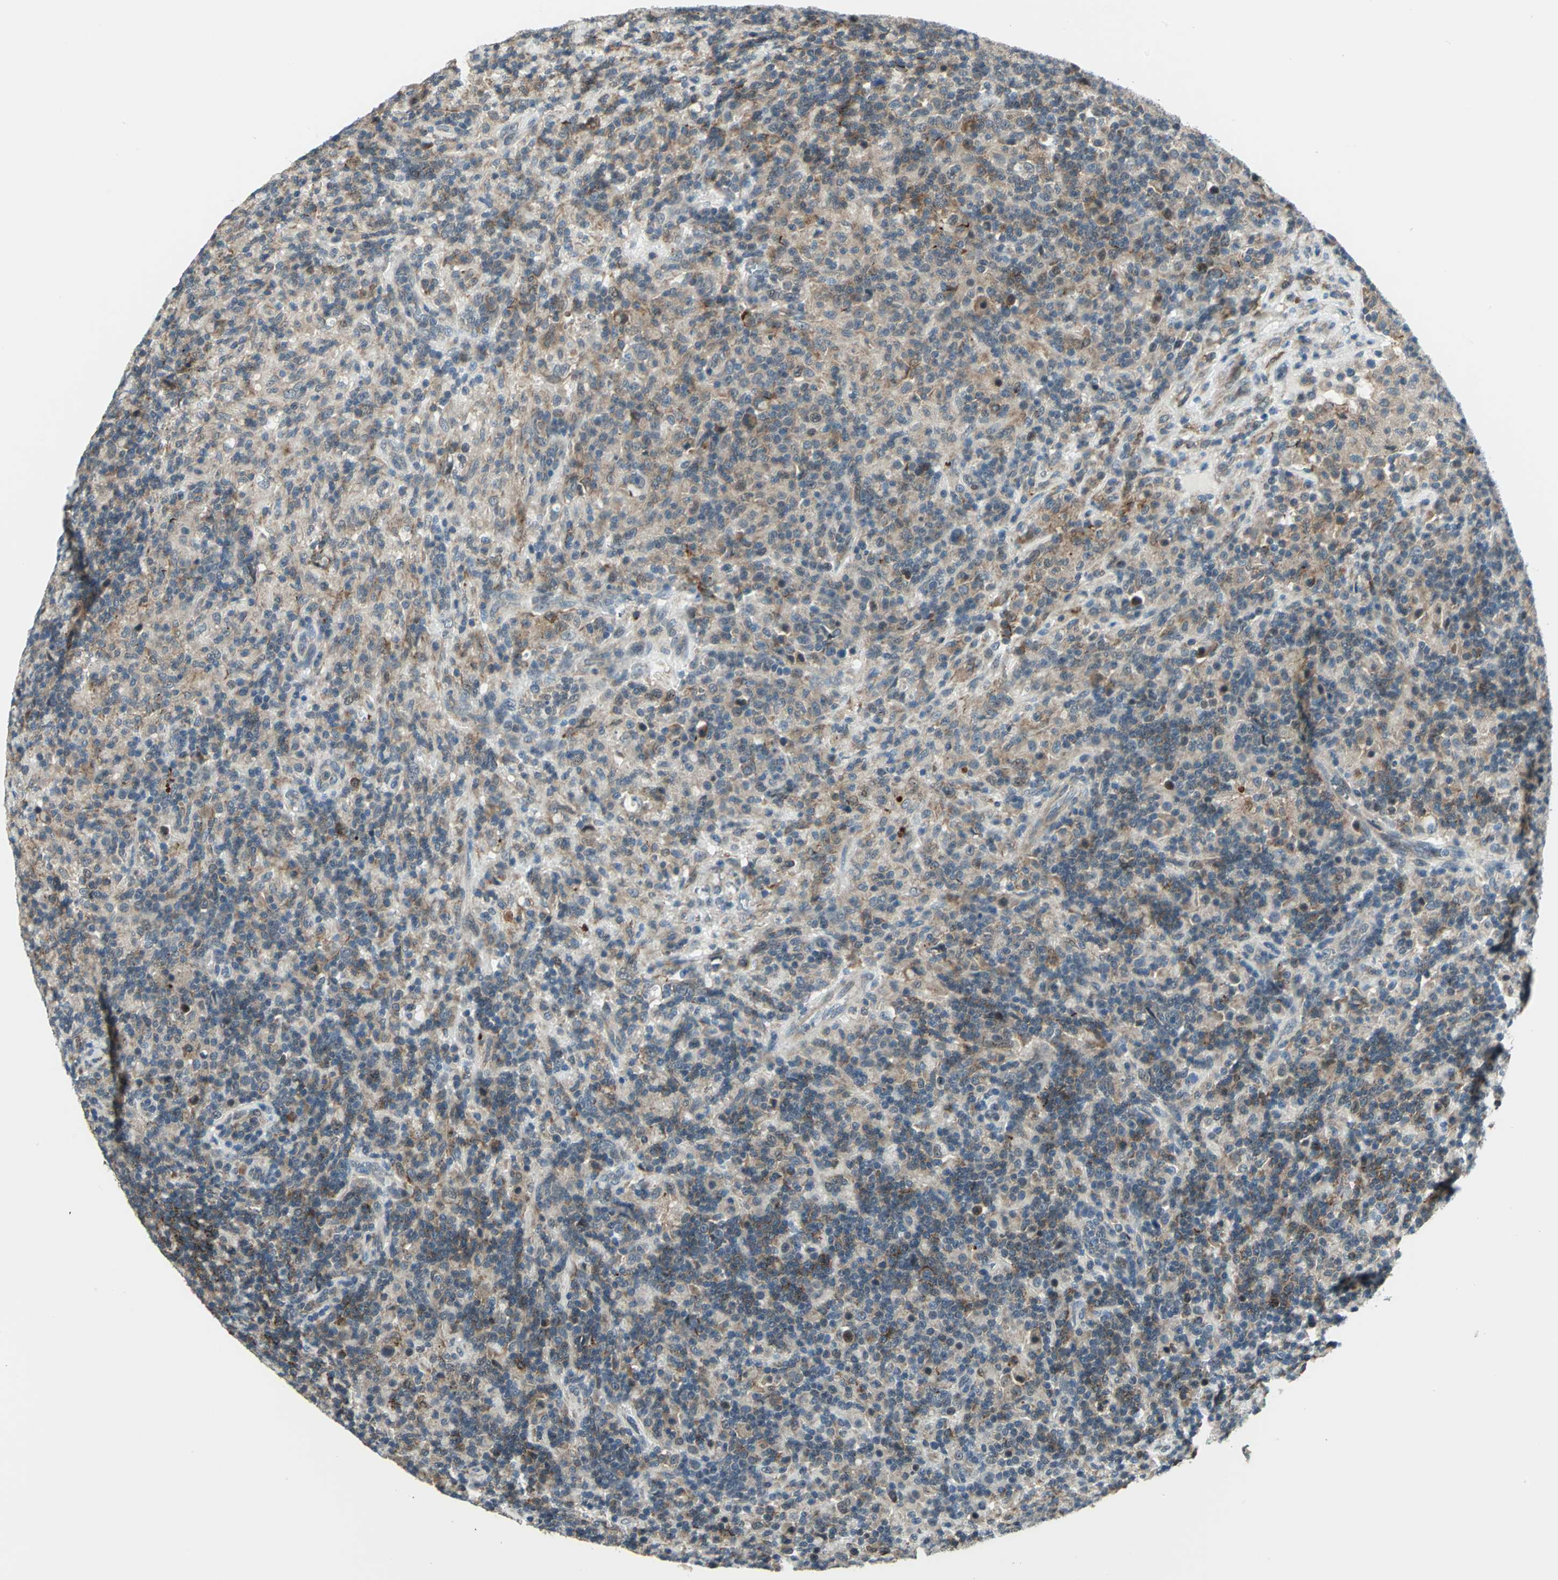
{"staining": {"intensity": "moderate", "quantity": "25%-75%", "location": "cytoplasmic/membranous"}, "tissue": "lymphoma", "cell_type": "Tumor cells", "image_type": "cancer", "snomed": [{"axis": "morphology", "description": "Hodgkin's disease, NOS"}, {"axis": "topography", "description": "Lymph node"}], "caption": "High-magnification brightfield microscopy of Hodgkin's disease stained with DAB (3,3'-diaminobenzidine) (brown) and counterstained with hematoxylin (blue). tumor cells exhibit moderate cytoplasmic/membranous positivity is present in approximately25%-75% of cells.", "gene": "PLAGL2", "patient": {"sex": "male", "age": 70}}